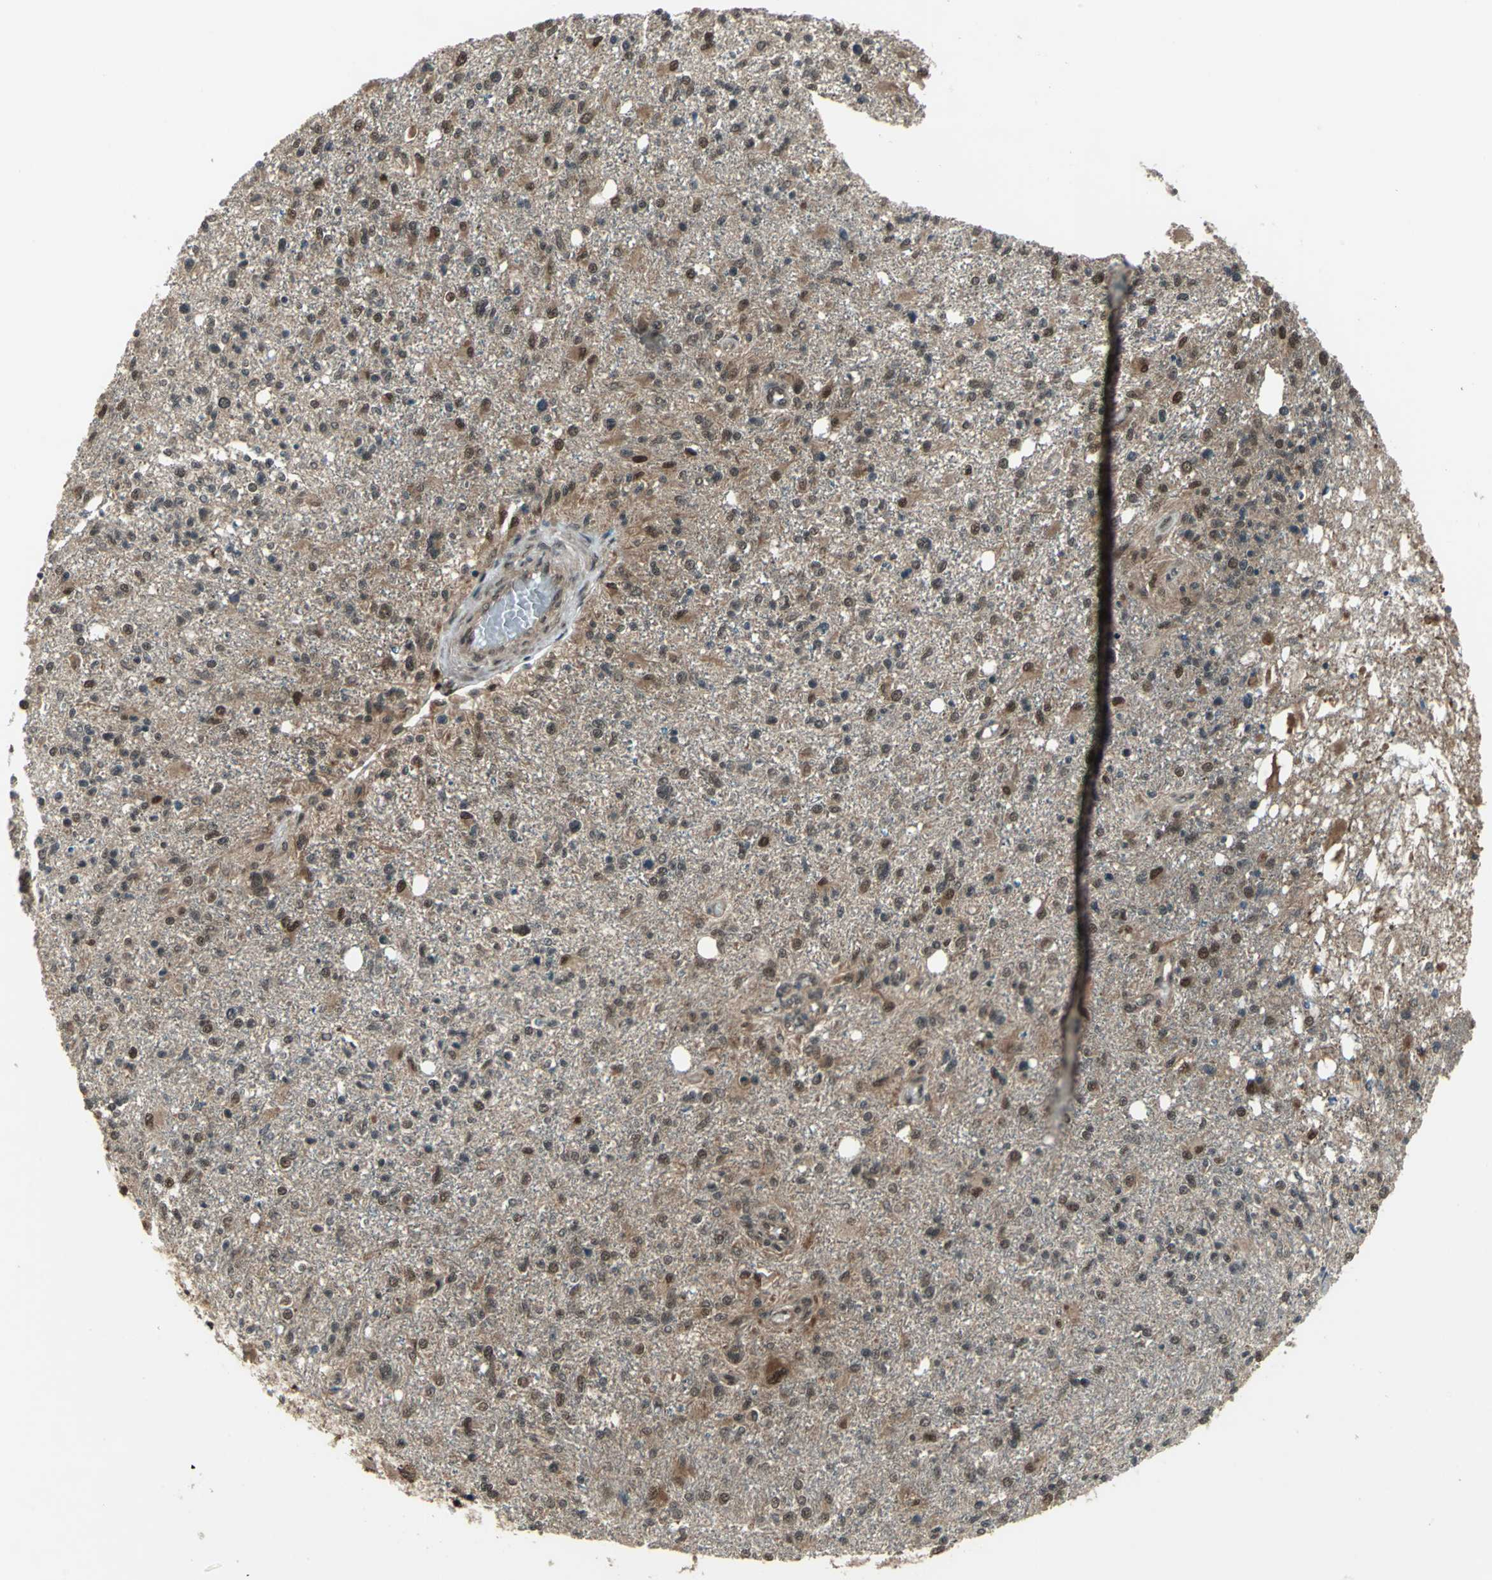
{"staining": {"intensity": "moderate", "quantity": "25%-75%", "location": "cytoplasmic/membranous,nuclear"}, "tissue": "glioma", "cell_type": "Tumor cells", "image_type": "cancer", "snomed": [{"axis": "morphology", "description": "Glioma, malignant, High grade"}, {"axis": "topography", "description": "Cerebral cortex"}], "caption": "A brown stain shows moderate cytoplasmic/membranous and nuclear positivity of a protein in glioma tumor cells.", "gene": "COPS5", "patient": {"sex": "male", "age": 76}}